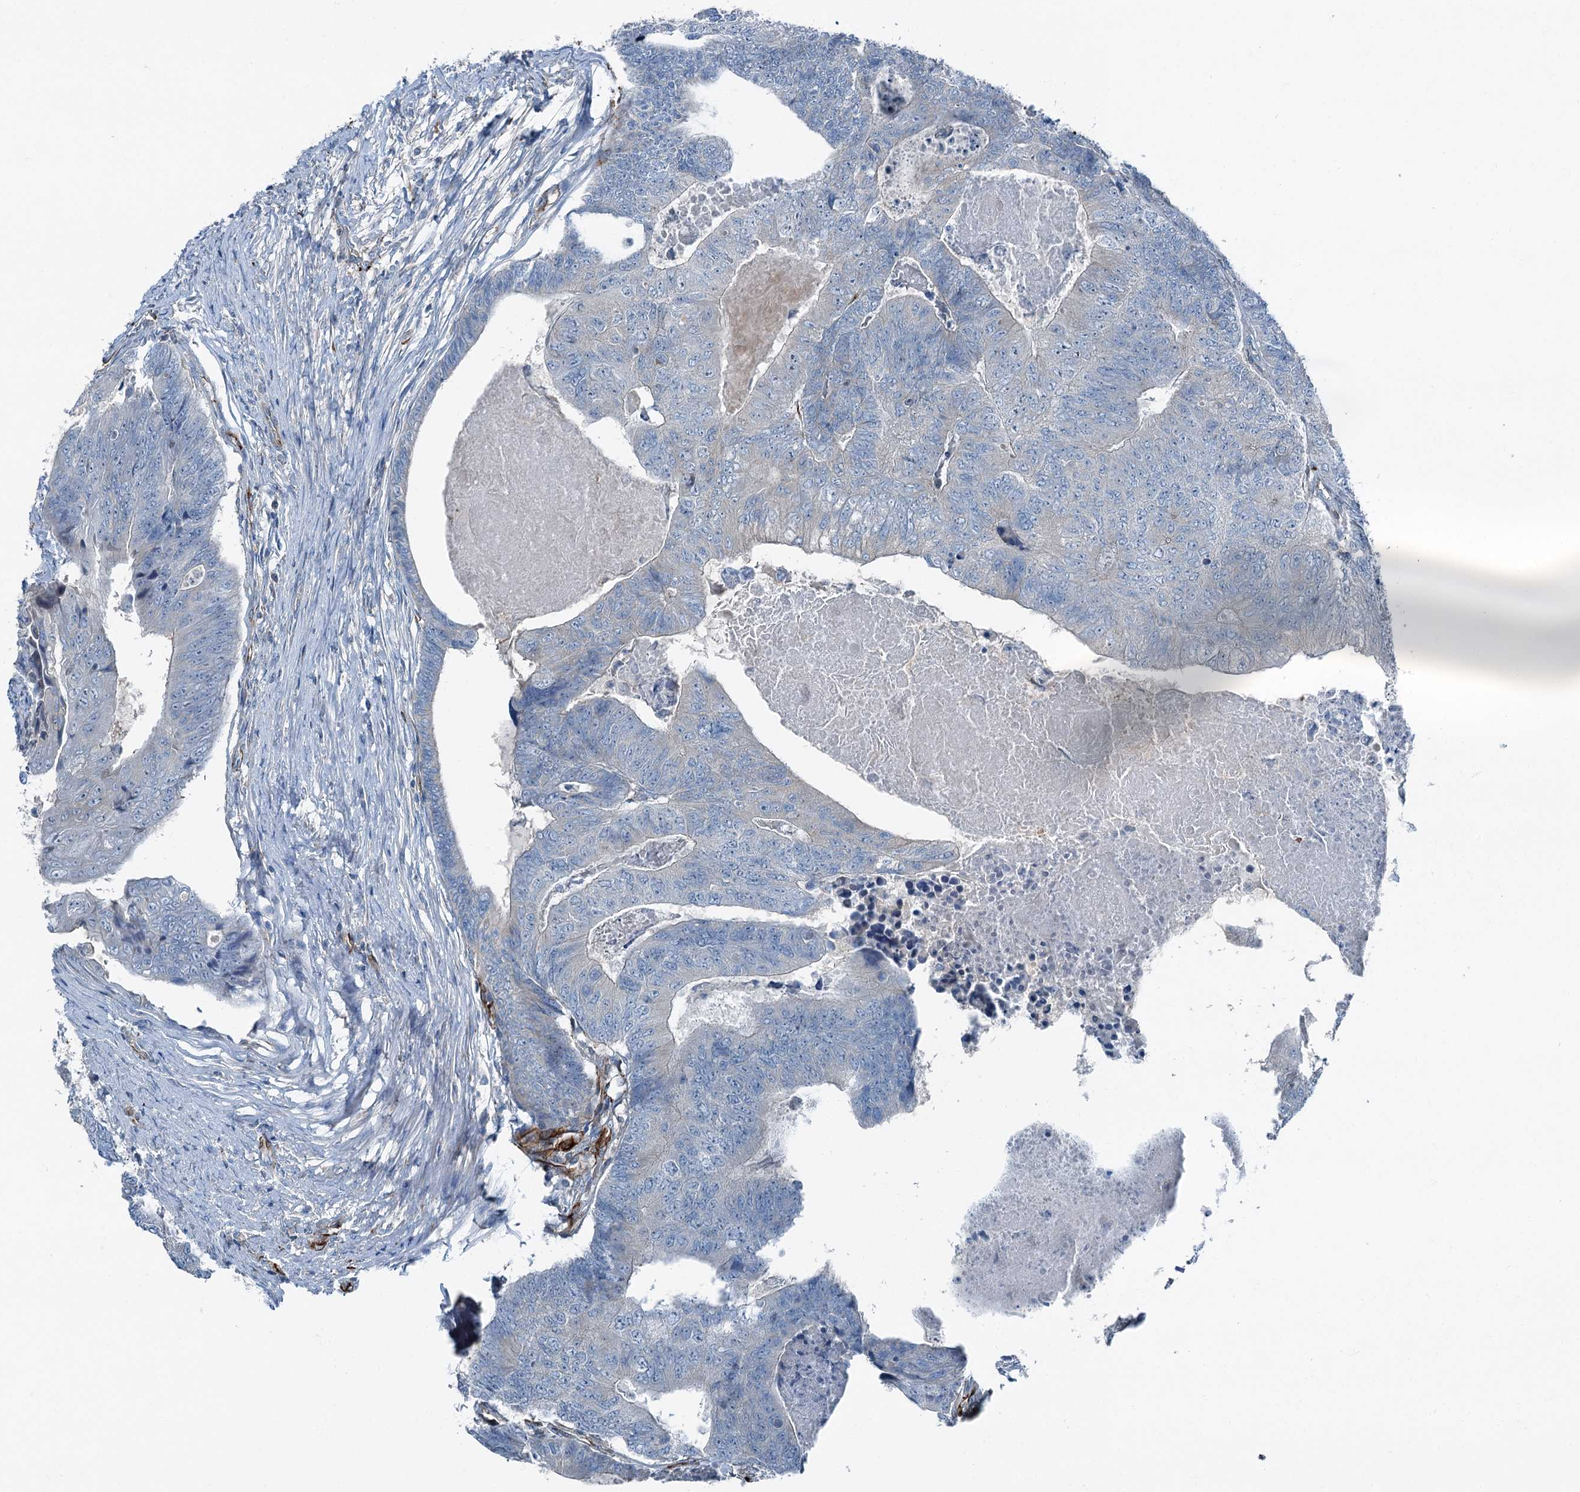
{"staining": {"intensity": "negative", "quantity": "none", "location": "none"}, "tissue": "colorectal cancer", "cell_type": "Tumor cells", "image_type": "cancer", "snomed": [{"axis": "morphology", "description": "Adenocarcinoma, NOS"}, {"axis": "topography", "description": "Colon"}], "caption": "Tumor cells show no significant protein expression in adenocarcinoma (colorectal).", "gene": "AXL", "patient": {"sex": "female", "age": 67}}